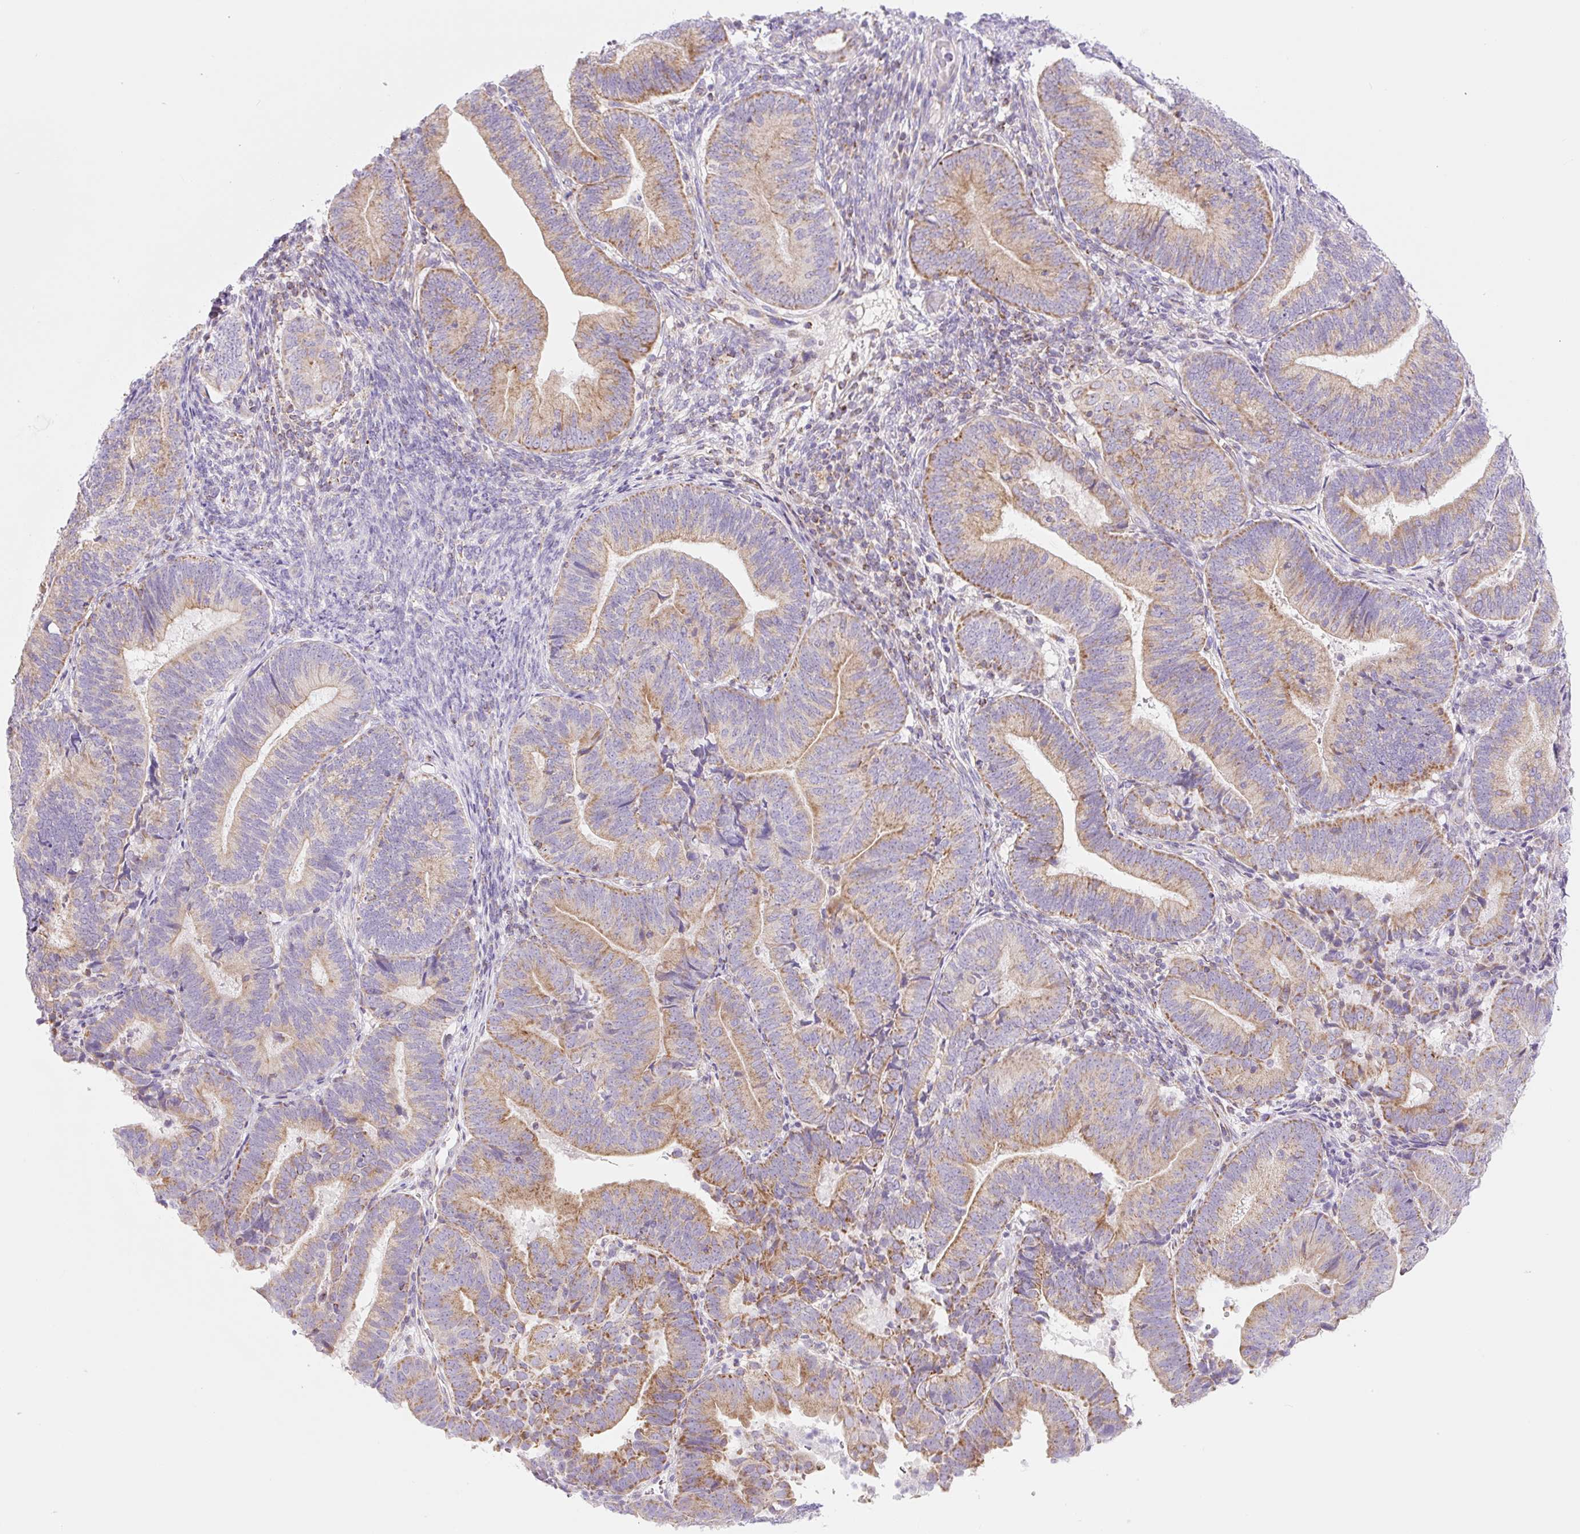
{"staining": {"intensity": "moderate", "quantity": ">75%", "location": "cytoplasmic/membranous"}, "tissue": "endometrial cancer", "cell_type": "Tumor cells", "image_type": "cancer", "snomed": [{"axis": "morphology", "description": "Adenocarcinoma, NOS"}, {"axis": "topography", "description": "Endometrium"}], "caption": "This micrograph demonstrates endometrial cancer (adenocarcinoma) stained with immunohistochemistry to label a protein in brown. The cytoplasmic/membranous of tumor cells show moderate positivity for the protein. Nuclei are counter-stained blue.", "gene": "FOCAD", "patient": {"sex": "female", "age": 70}}